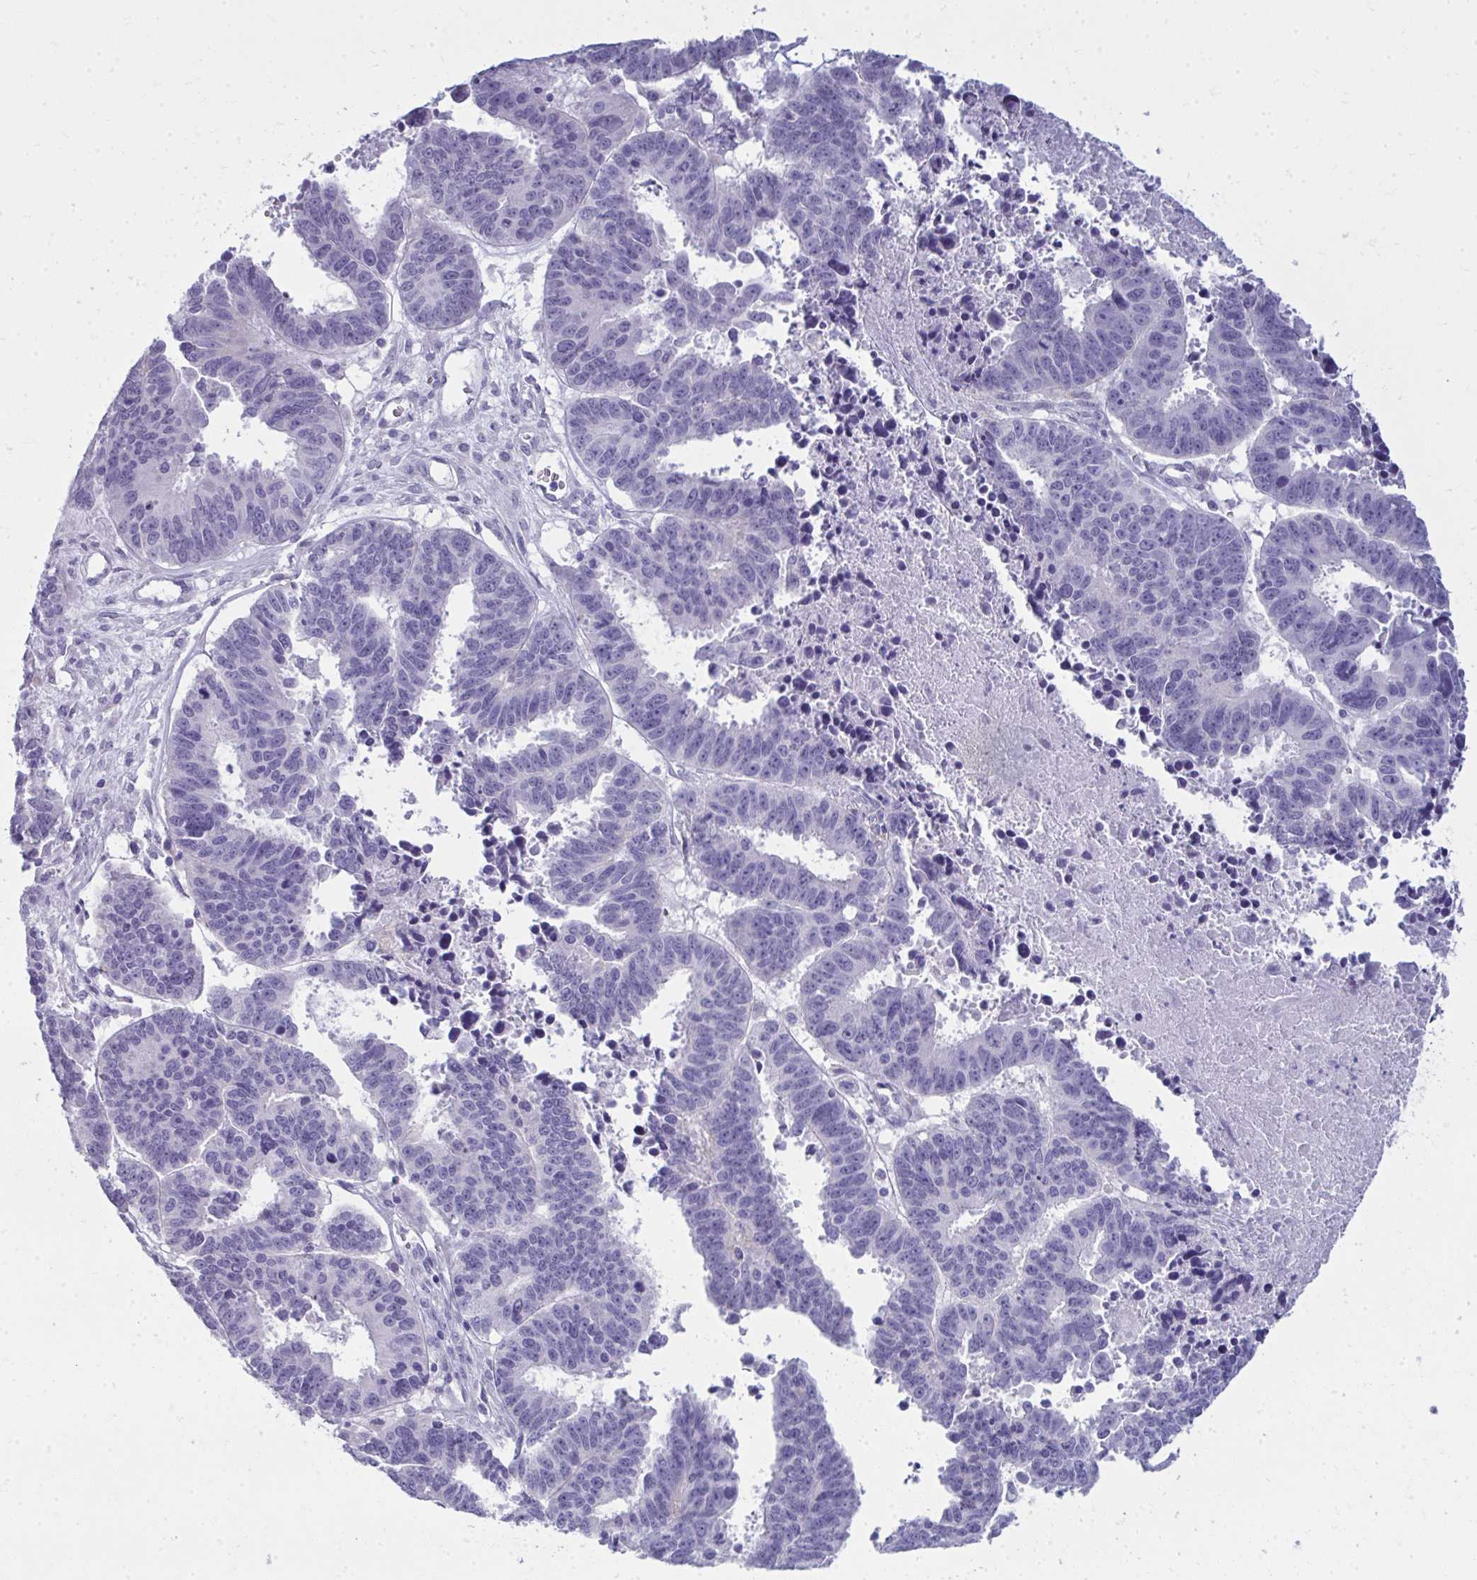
{"staining": {"intensity": "negative", "quantity": "none", "location": "none"}, "tissue": "ovarian cancer", "cell_type": "Tumor cells", "image_type": "cancer", "snomed": [{"axis": "morphology", "description": "Carcinoma, endometroid"}, {"axis": "morphology", "description": "Cystadenocarcinoma, serous, NOS"}, {"axis": "topography", "description": "Ovary"}], "caption": "Tumor cells are negative for brown protein staining in ovarian cancer (serous cystadenocarcinoma).", "gene": "QDPR", "patient": {"sex": "female", "age": 45}}